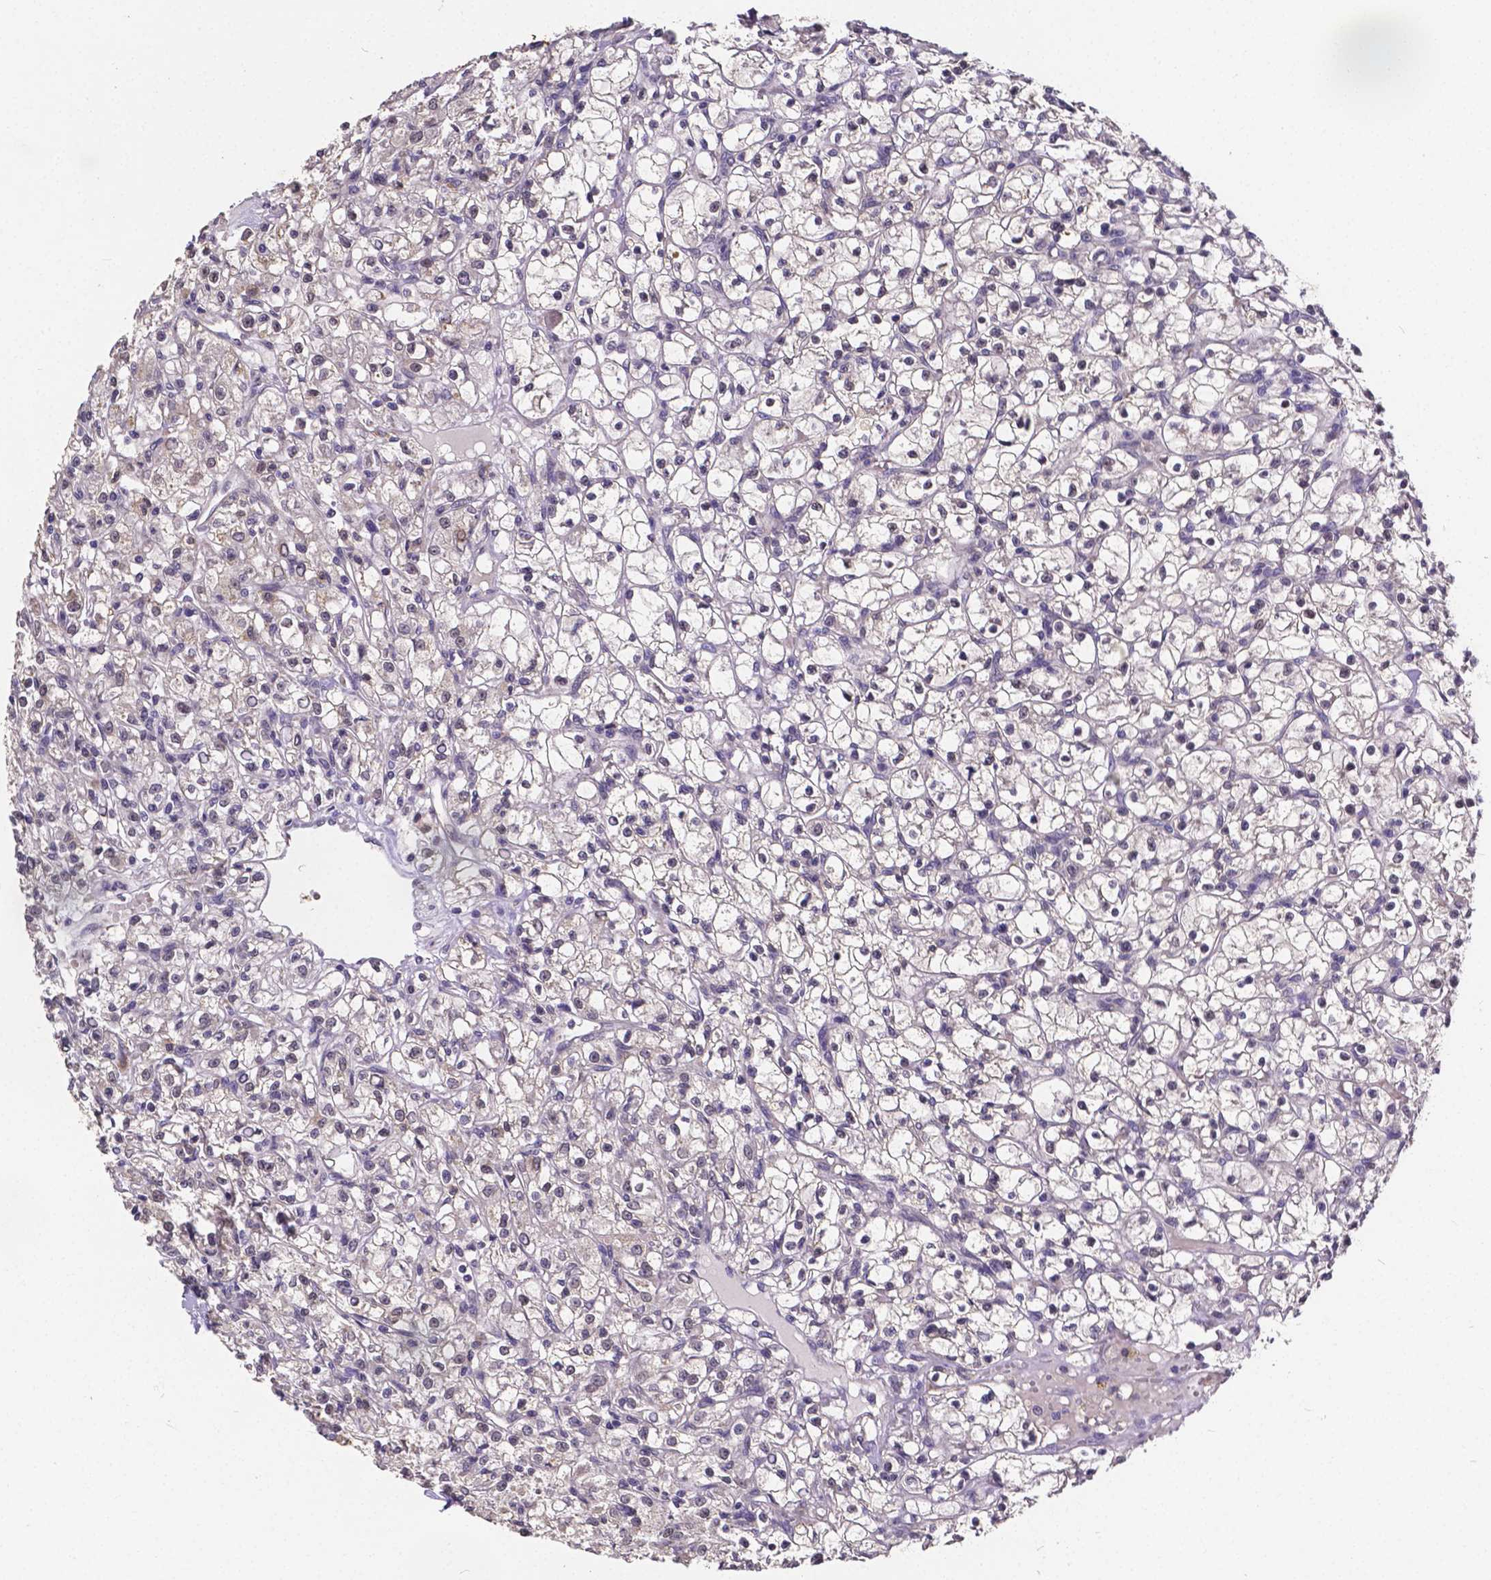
{"staining": {"intensity": "negative", "quantity": "none", "location": "none"}, "tissue": "renal cancer", "cell_type": "Tumor cells", "image_type": "cancer", "snomed": [{"axis": "morphology", "description": "Adenocarcinoma, NOS"}, {"axis": "topography", "description": "Kidney"}], "caption": "Renal cancer (adenocarcinoma) stained for a protein using immunohistochemistry (IHC) demonstrates no expression tumor cells.", "gene": "CTNNA2", "patient": {"sex": "female", "age": 59}}